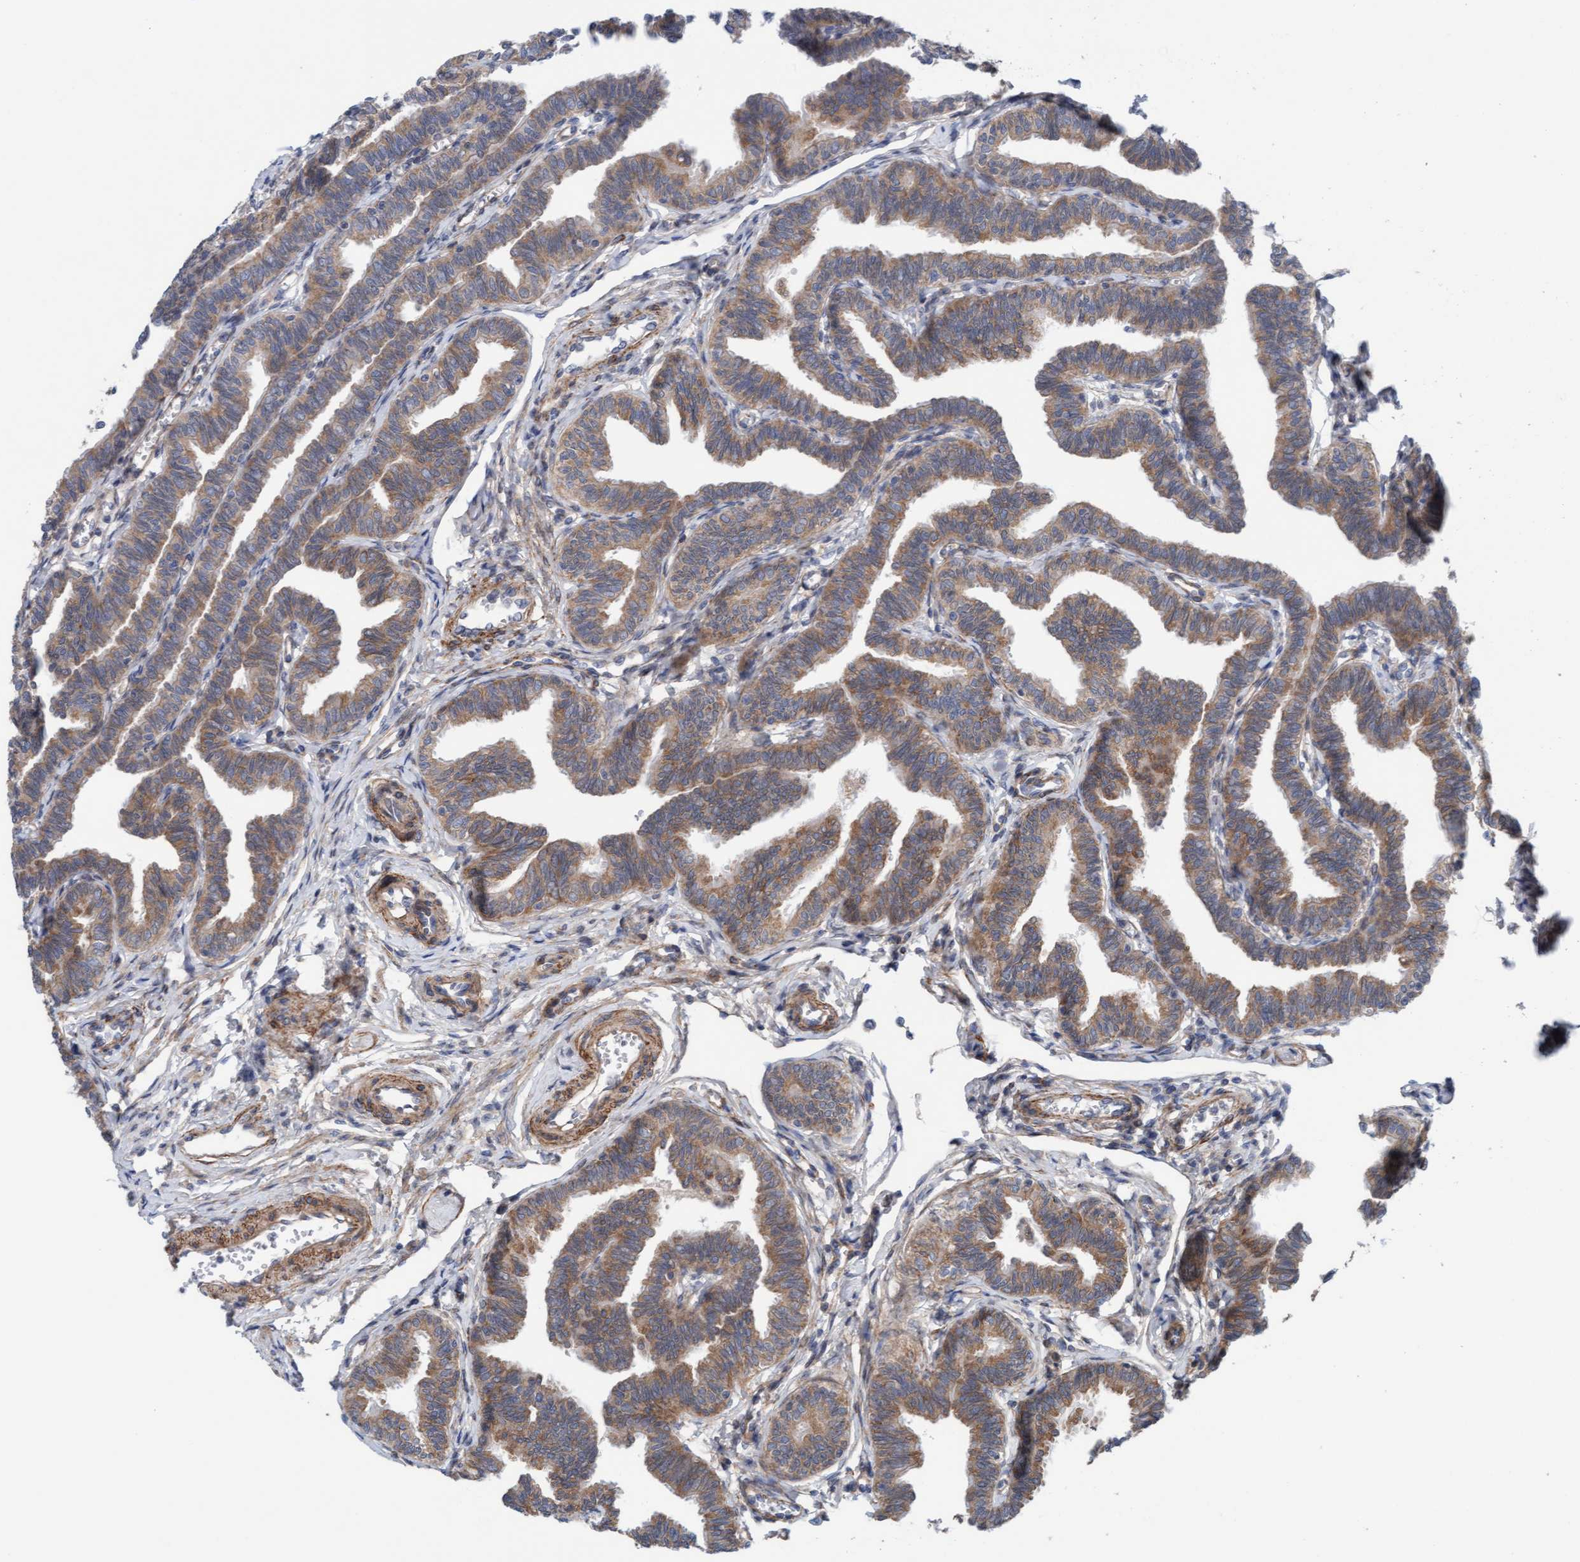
{"staining": {"intensity": "moderate", "quantity": ">75%", "location": "cytoplasmic/membranous"}, "tissue": "fallopian tube", "cell_type": "Glandular cells", "image_type": "normal", "snomed": [{"axis": "morphology", "description": "Normal tissue, NOS"}, {"axis": "topography", "description": "Fallopian tube"}, {"axis": "topography", "description": "Ovary"}], "caption": "Protein staining by immunohistochemistry exhibits moderate cytoplasmic/membranous expression in about >75% of glandular cells in unremarkable fallopian tube. (DAB IHC with brightfield microscopy, high magnification).", "gene": "CDK5RAP3", "patient": {"sex": "female", "age": 23}}